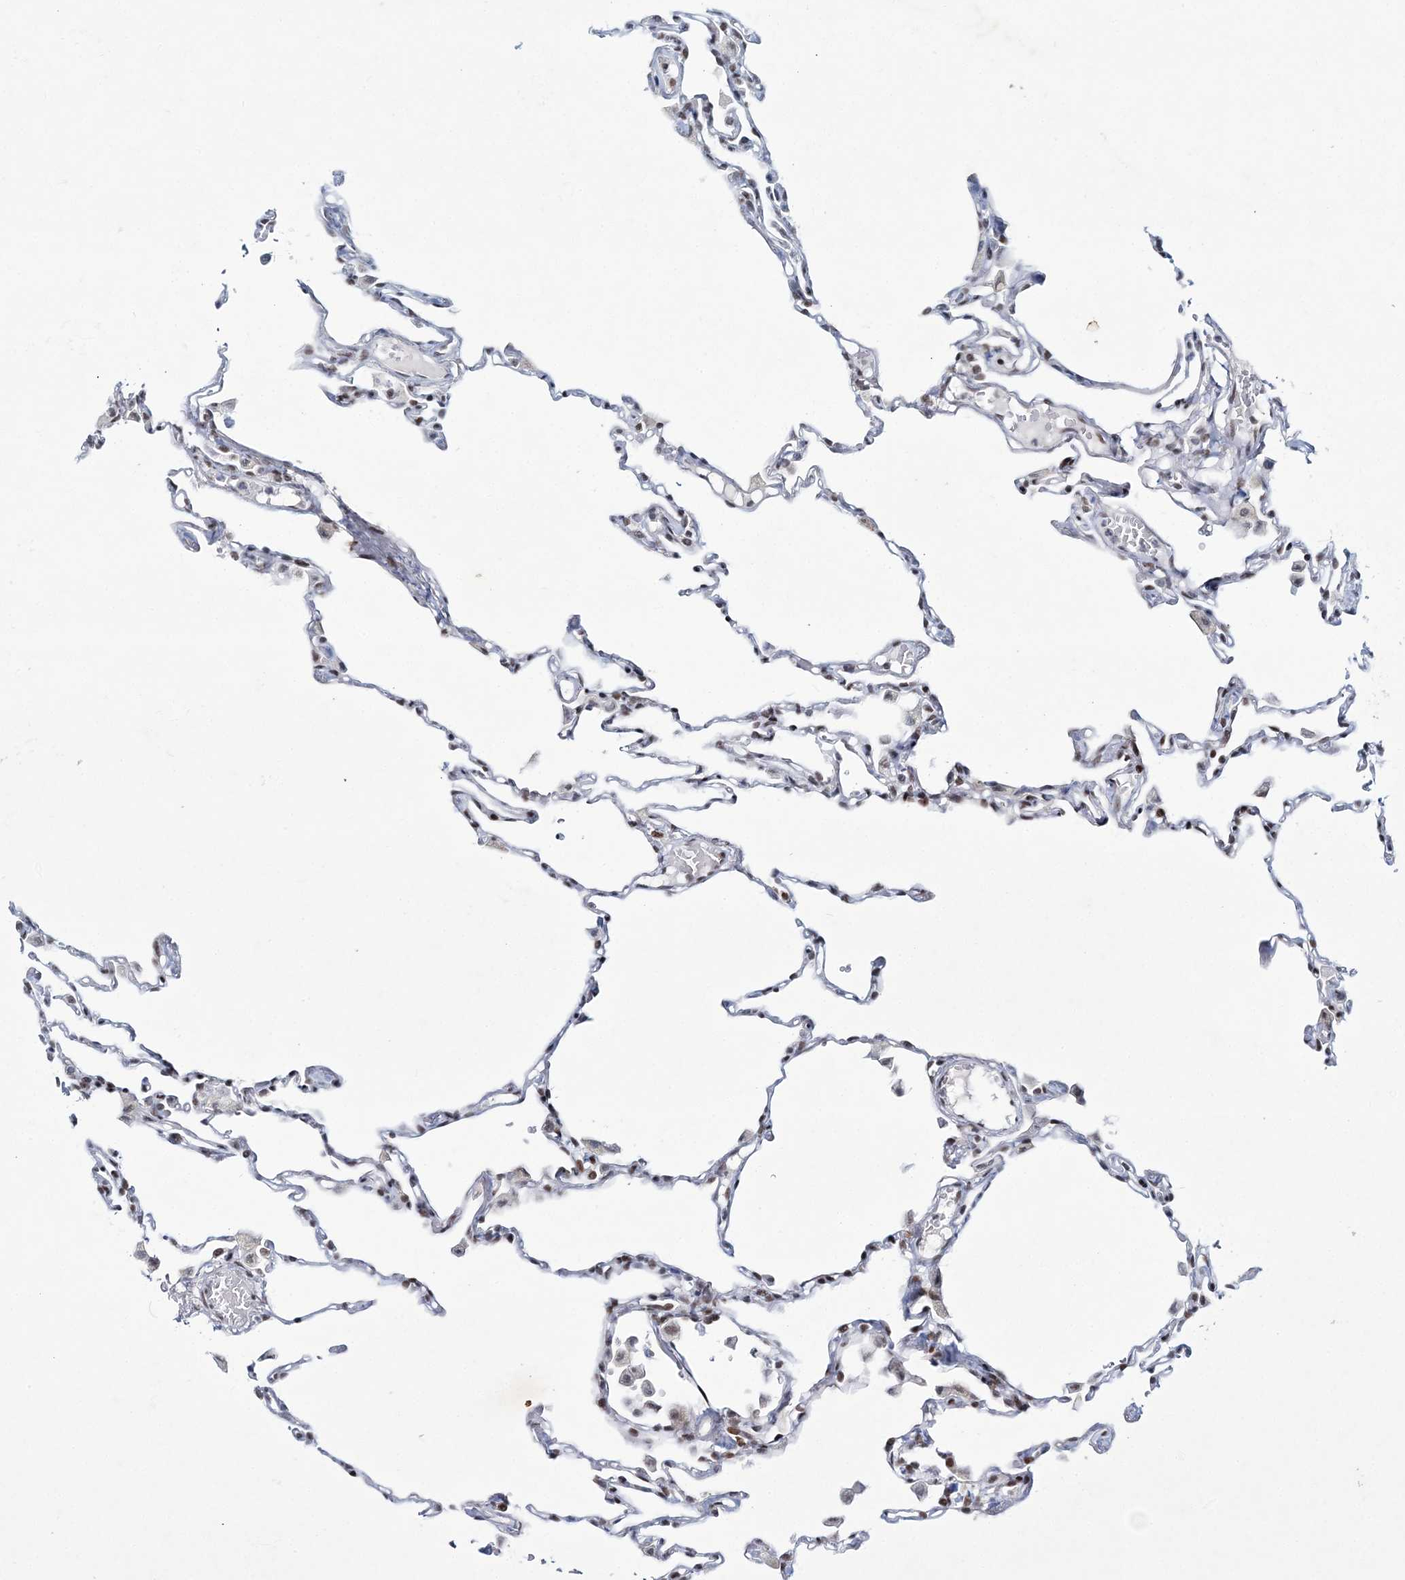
{"staining": {"intensity": "moderate", "quantity": "25%-75%", "location": "nuclear"}, "tissue": "lung", "cell_type": "Alveolar cells", "image_type": "normal", "snomed": [{"axis": "morphology", "description": "Normal tissue, NOS"}, {"axis": "topography", "description": "Lung"}], "caption": "Lung stained for a protein demonstrates moderate nuclear positivity in alveolar cells. Nuclei are stained in blue.", "gene": "LRRFIP2", "patient": {"sex": "female", "age": 49}}